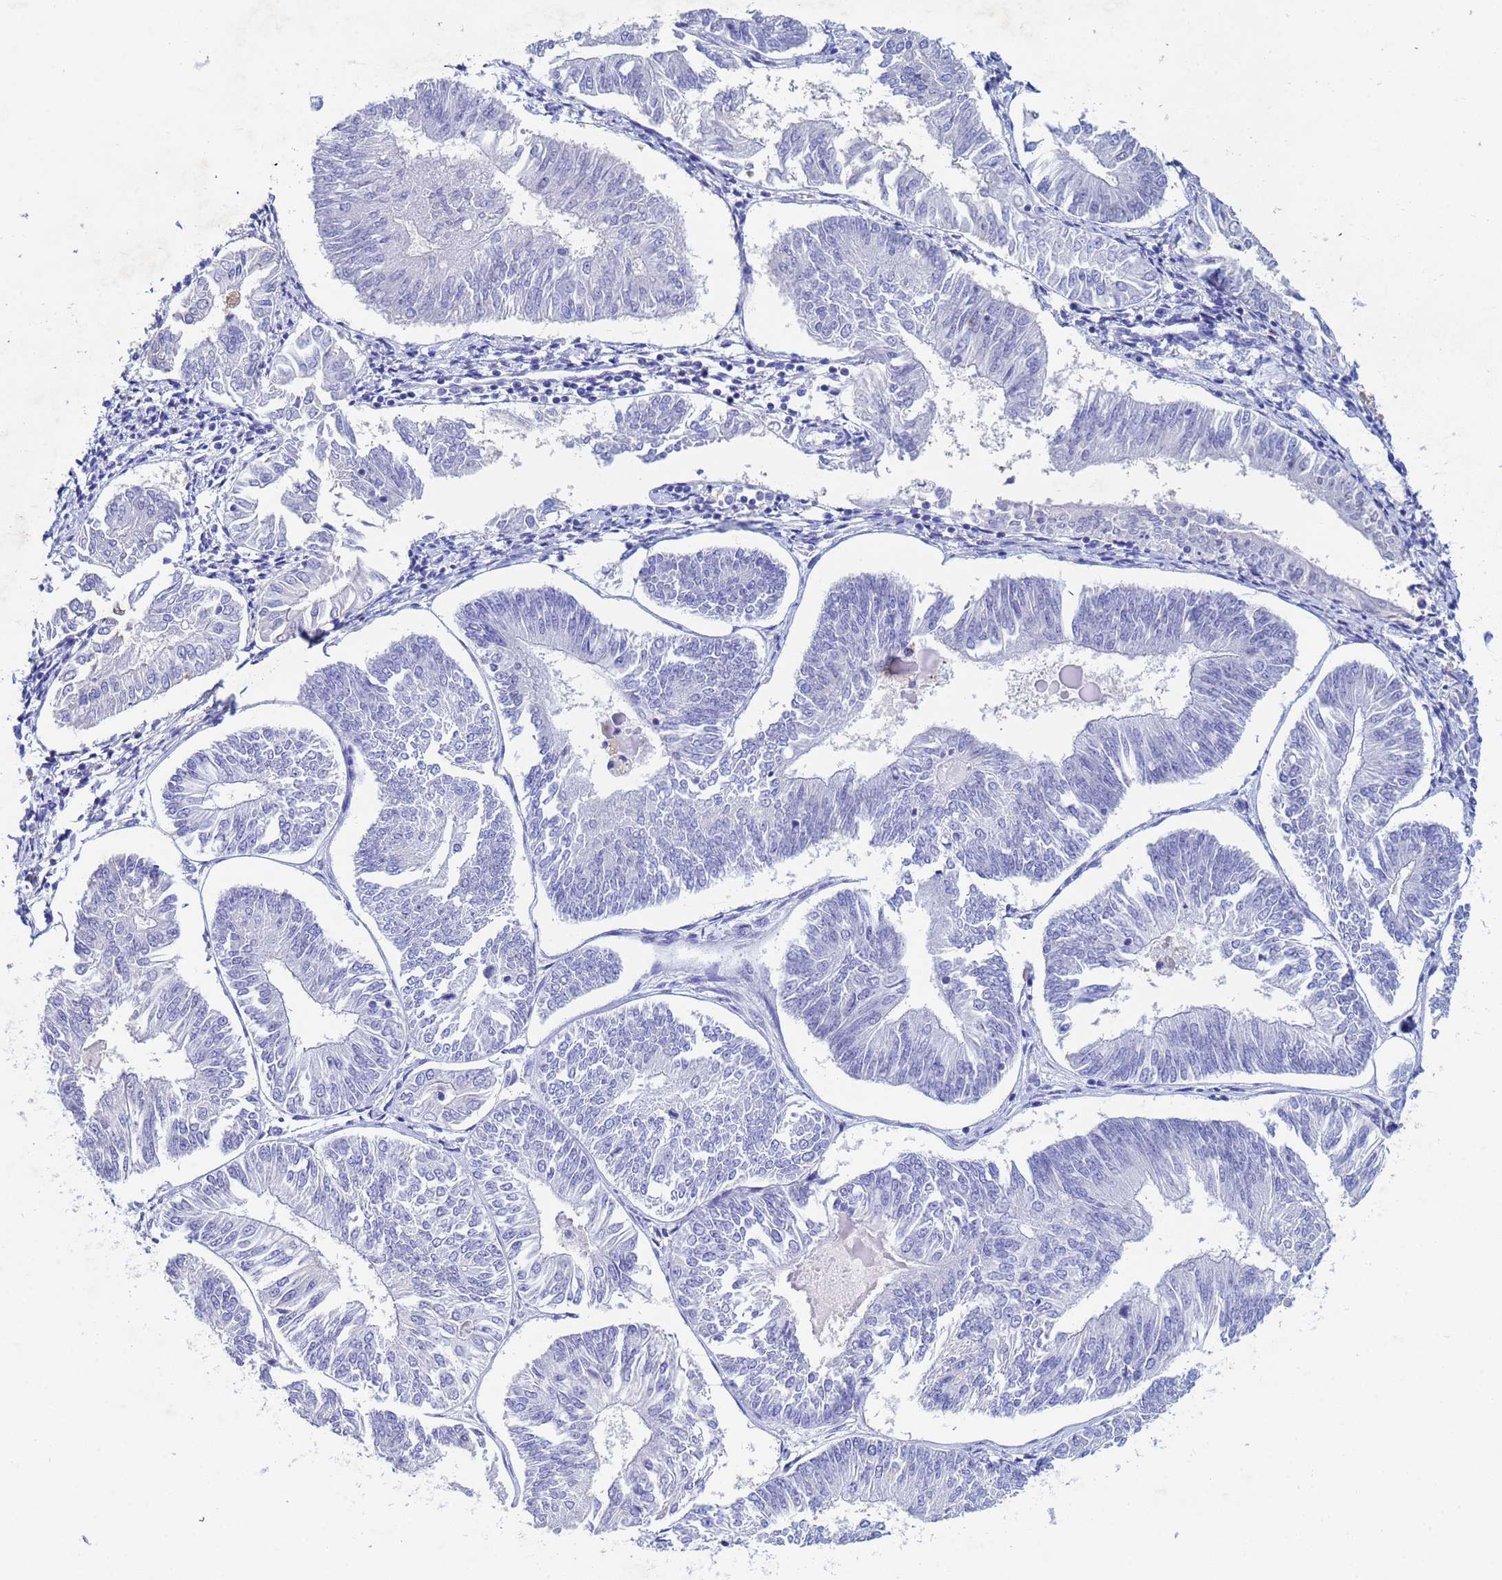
{"staining": {"intensity": "negative", "quantity": "none", "location": "none"}, "tissue": "endometrial cancer", "cell_type": "Tumor cells", "image_type": "cancer", "snomed": [{"axis": "morphology", "description": "Adenocarcinoma, NOS"}, {"axis": "topography", "description": "Endometrium"}], "caption": "An immunohistochemistry histopathology image of endometrial adenocarcinoma is shown. There is no staining in tumor cells of endometrial adenocarcinoma.", "gene": "CSTB", "patient": {"sex": "female", "age": 58}}